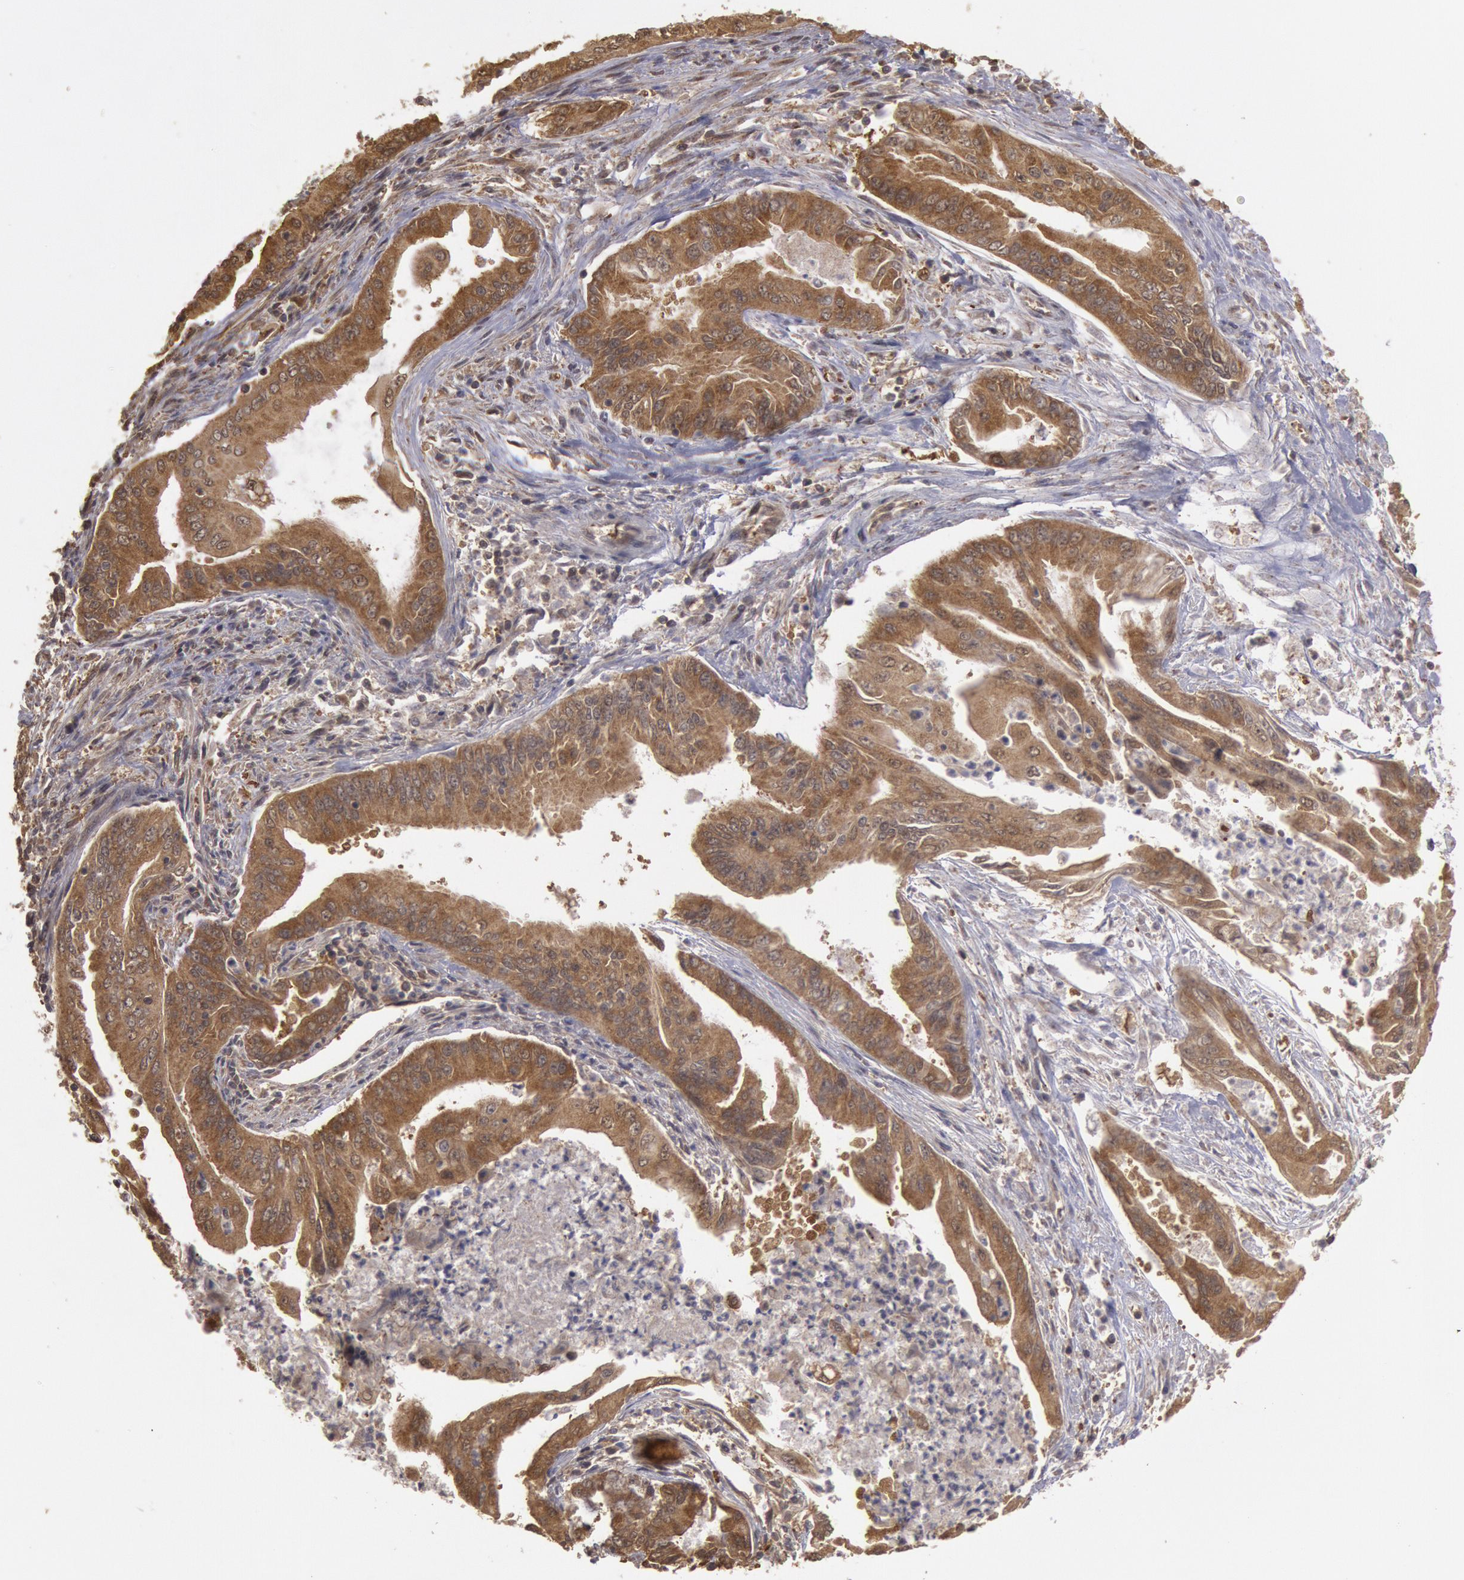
{"staining": {"intensity": "strong", "quantity": ">75%", "location": "cytoplasmic/membranous"}, "tissue": "endometrial cancer", "cell_type": "Tumor cells", "image_type": "cancer", "snomed": [{"axis": "morphology", "description": "Adenocarcinoma, NOS"}, {"axis": "topography", "description": "Endometrium"}], "caption": "Tumor cells show strong cytoplasmic/membranous positivity in about >75% of cells in adenocarcinoma (endometrial).", "gene": "USP14", "patient": {"sex": "female", "age": 63}}